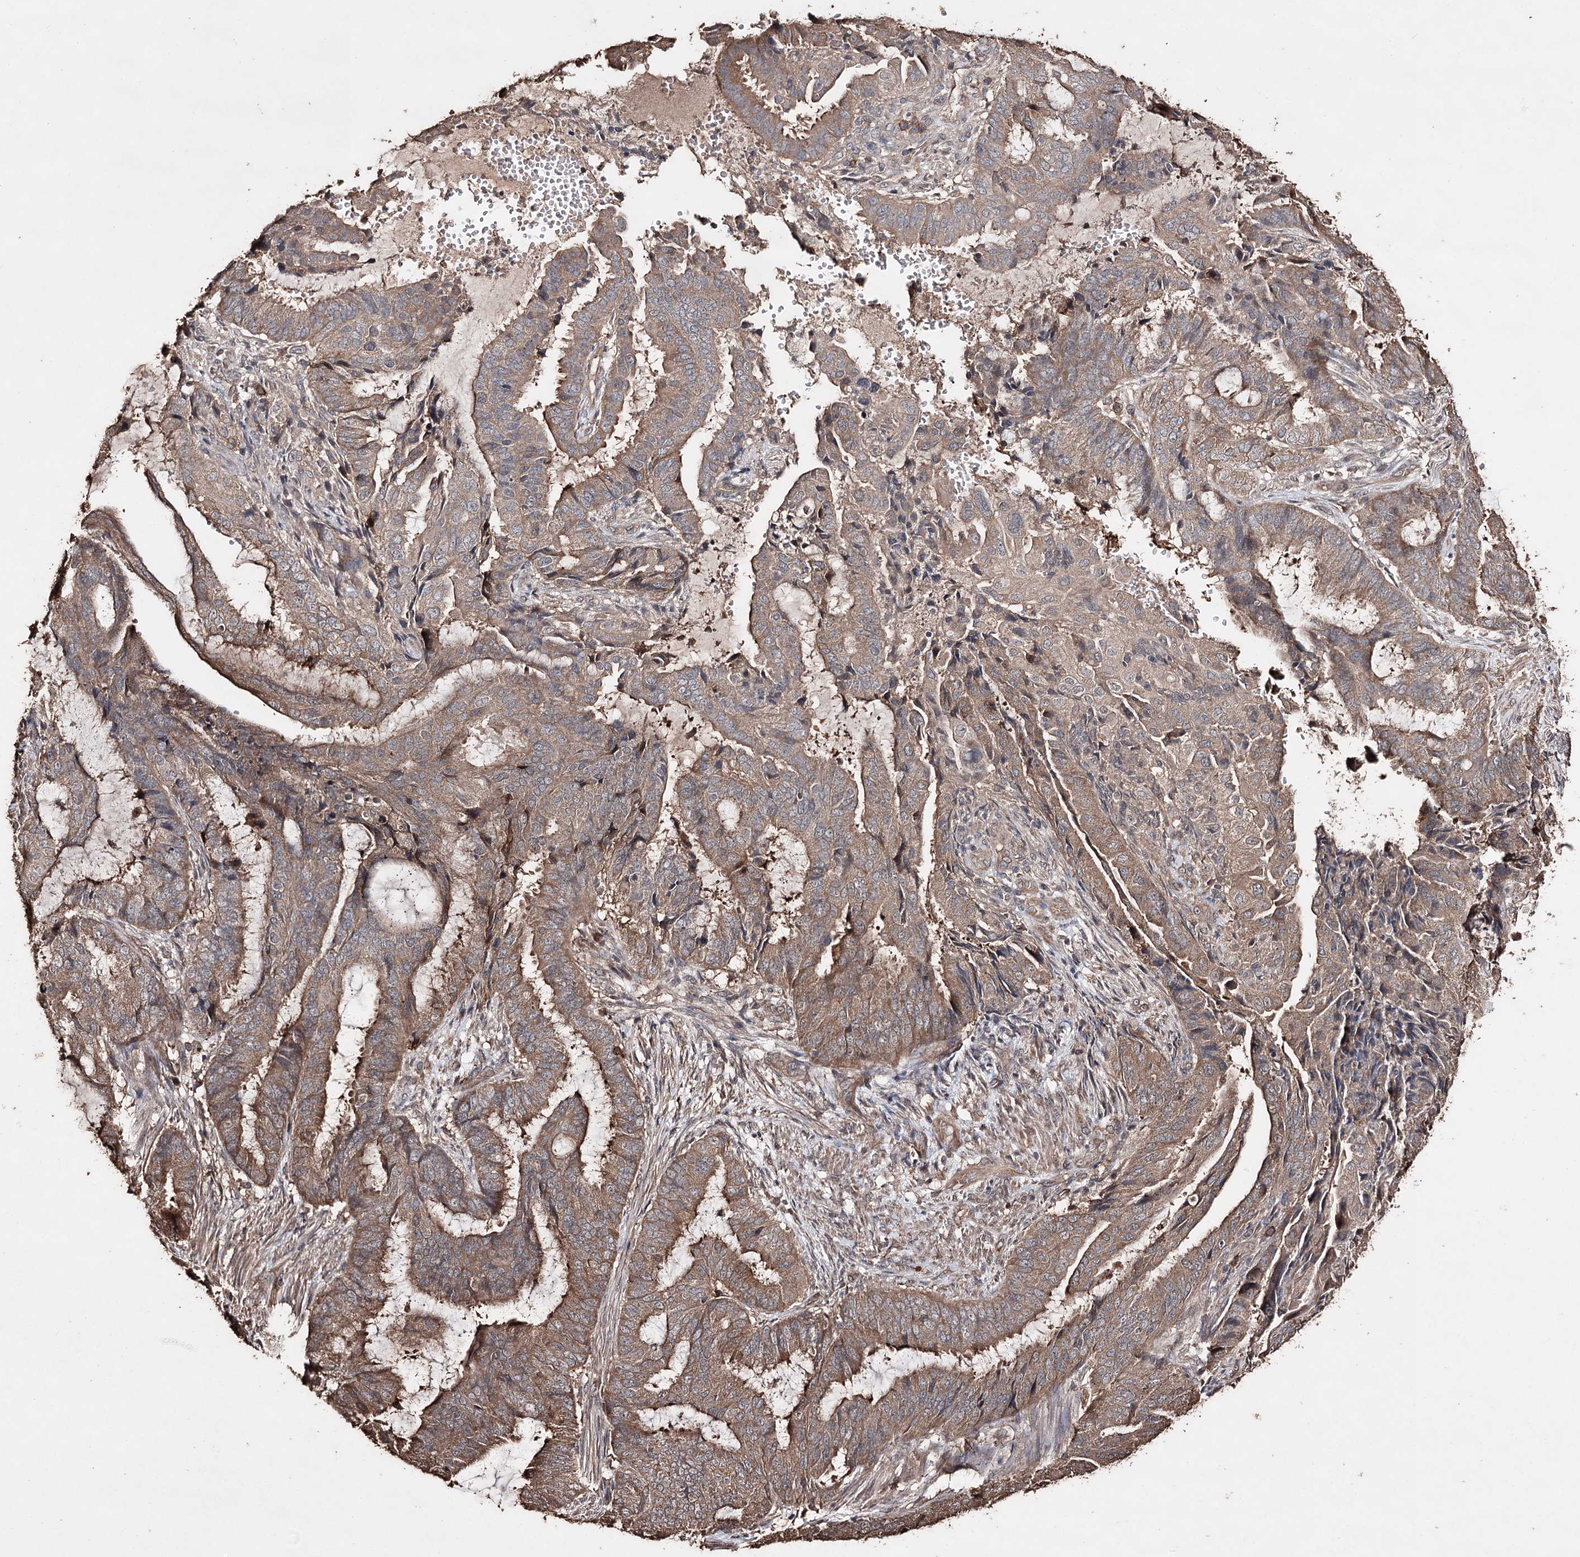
{"staining": {"intensity": "moderate", "quantity": ">75%", "location": "cytoplasmic/membranous"}, "tissue": "endometrial cancer", "cell_type": "Tumor cells", "image_type": "cancer", "snomed": [{"axis": "morphology", "description": "Adenocarcinoma, NOS"}, {"axis": "topography", "description": "Endometrium"}], "caption": "The histopathology image exhibits immunohistochemical staining of endometrial cancer (adenocarcinoma). There is moderate cytoplasmic/membranous expression is identified in about >75% of tumor cells. (DAB IHC with brightfield microscopy, high magnification).", "gene": "ZNF662", "patient": {"sex": "female", "age": 51}}